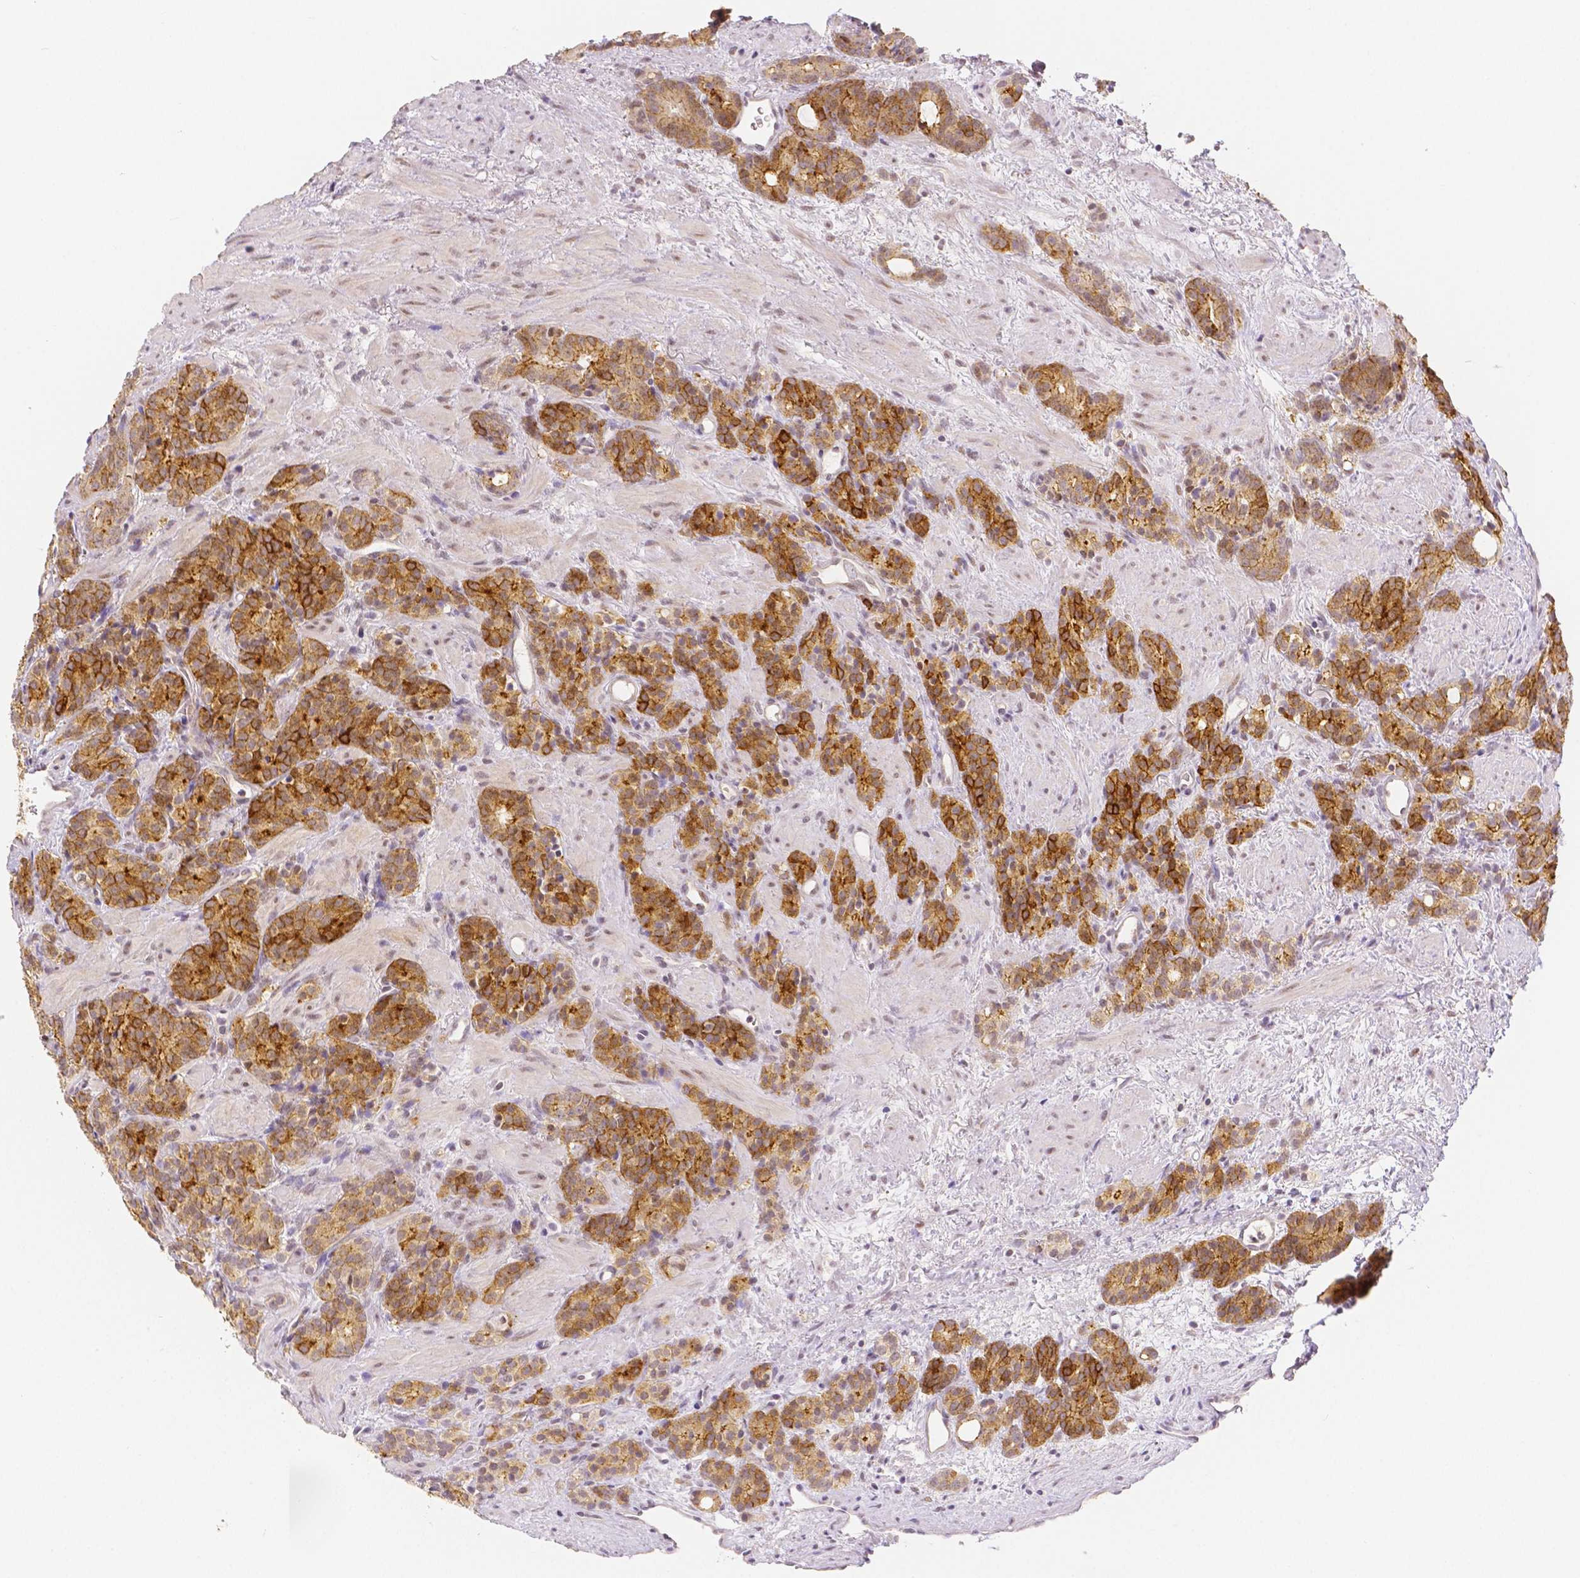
{"staining": {"intensity": "moderate", "quantity": ">75%", "location": "cytoplasmic/membranous"}, "tissue": "prostate cancer", "cell_type": "Tumor cells", "image_type": "cancer", "snomed": [{"axis": "morphology", "description": "Adenocarcinoma, High grade"}, {"axis": "topography", "description": "Prostate"}], "caption": "Prostate cancer tissue exhibits moderate cytoplasmic/membranous positivity in about >75% of tumor cells, visualized by immunohistochemistry.", "gene": "OCLN", "patient": {"sex": "male", "age": 84}}